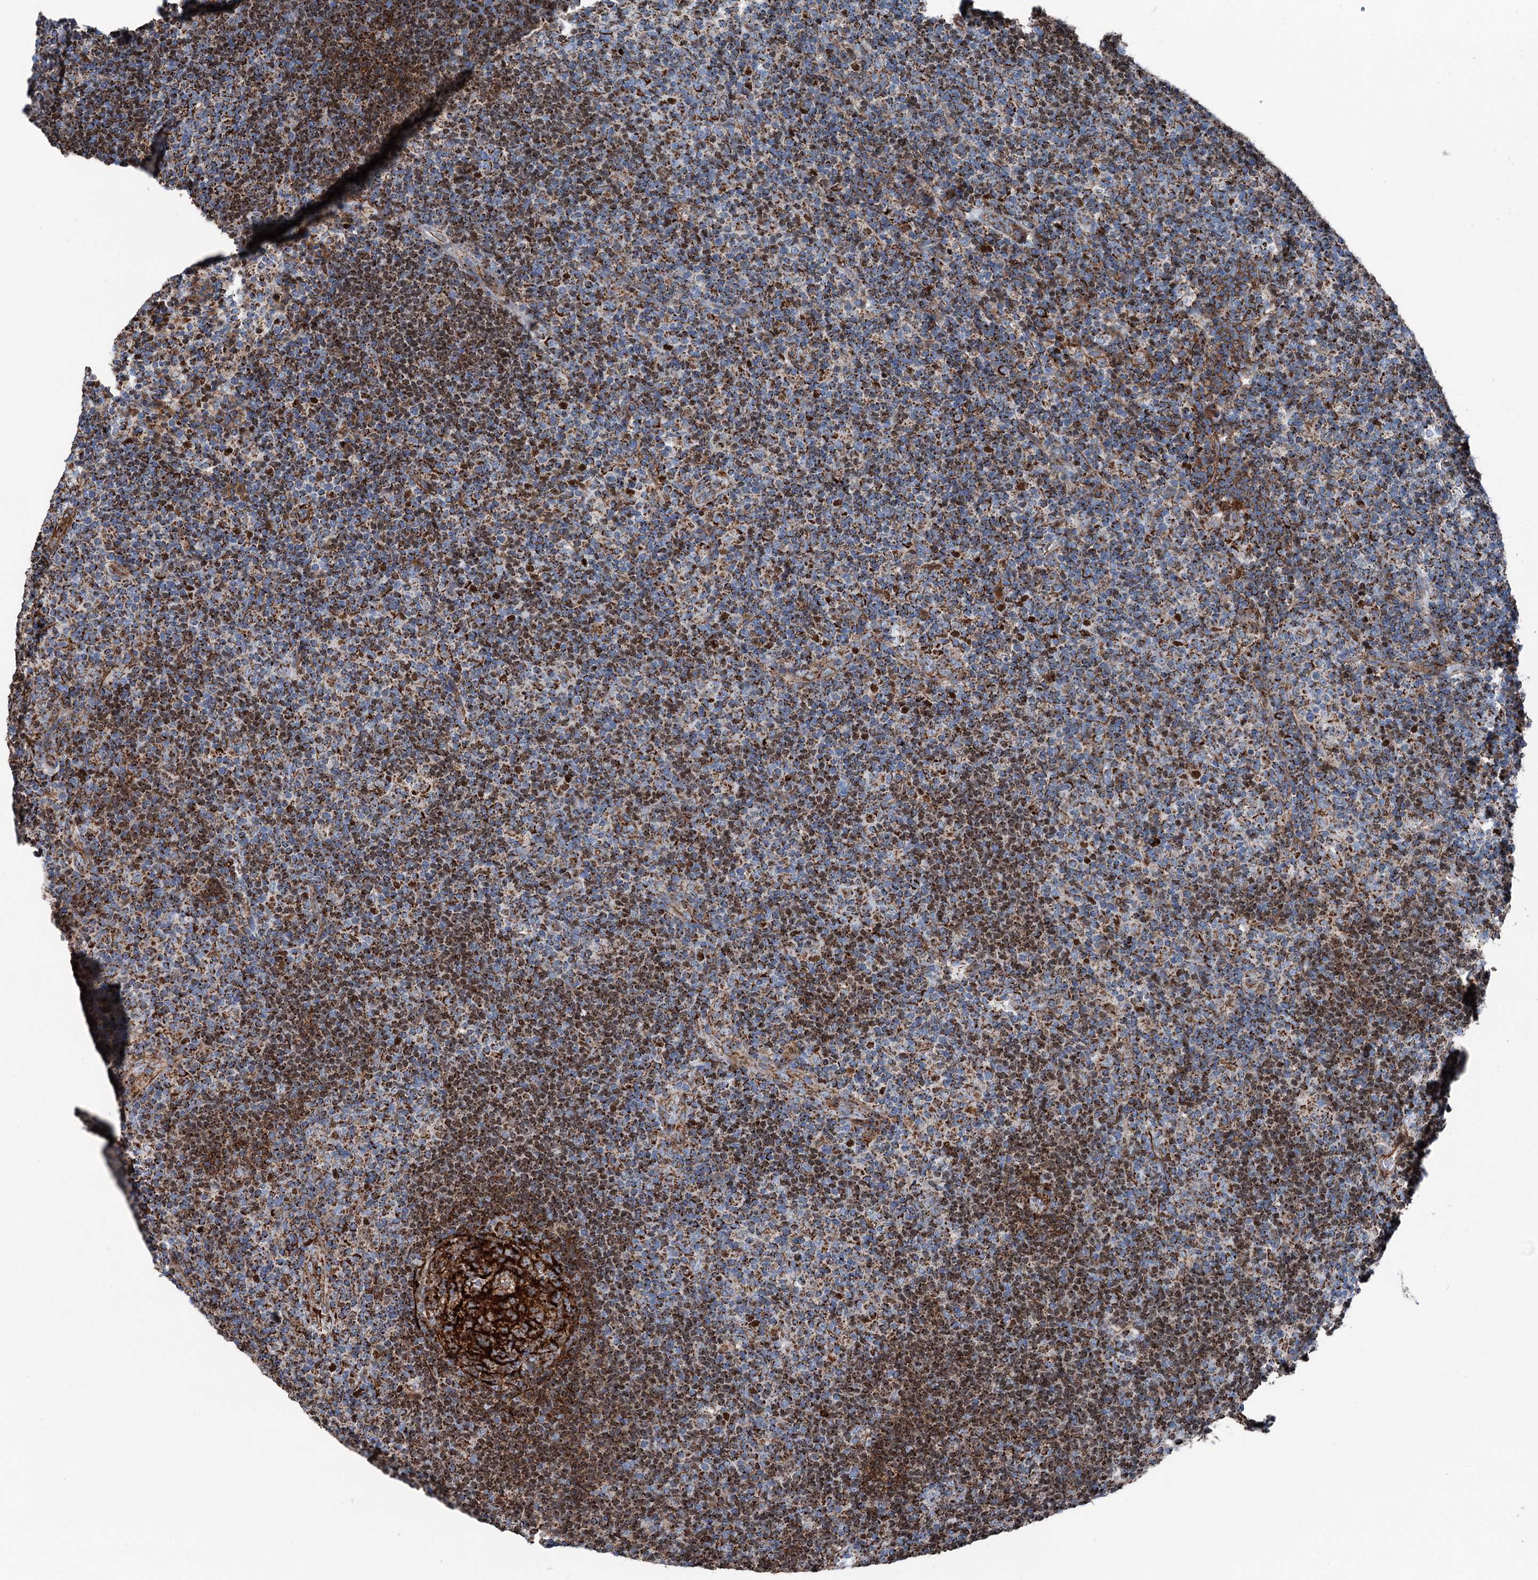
{"staining": {"intensity": "moderate", "quantity": ">75%", "location": "cytoplasmic/membranous"}, "tissue": "lymphoma", "cell_type": "Tumor cells", "image_type": "cancer", "snomed": [{"axis": "morphology", "description": "Hodgkin's disease, NOS"}, {"axis": "topography", "description": "Lymph node"}], "caption": "A high-resolution image shows immunohistochemistry (IHC) staining of Hodgkin's disease, which displays moderate cytoplasmic/membranous expression in approximately >75% of tumor cells. (DAB (3,3'-diaminobenzidine) IHC with brightfield microscopy, high magnification).", "gene": "DDIAS", "patient": {"sex": "female", "age": 57}}